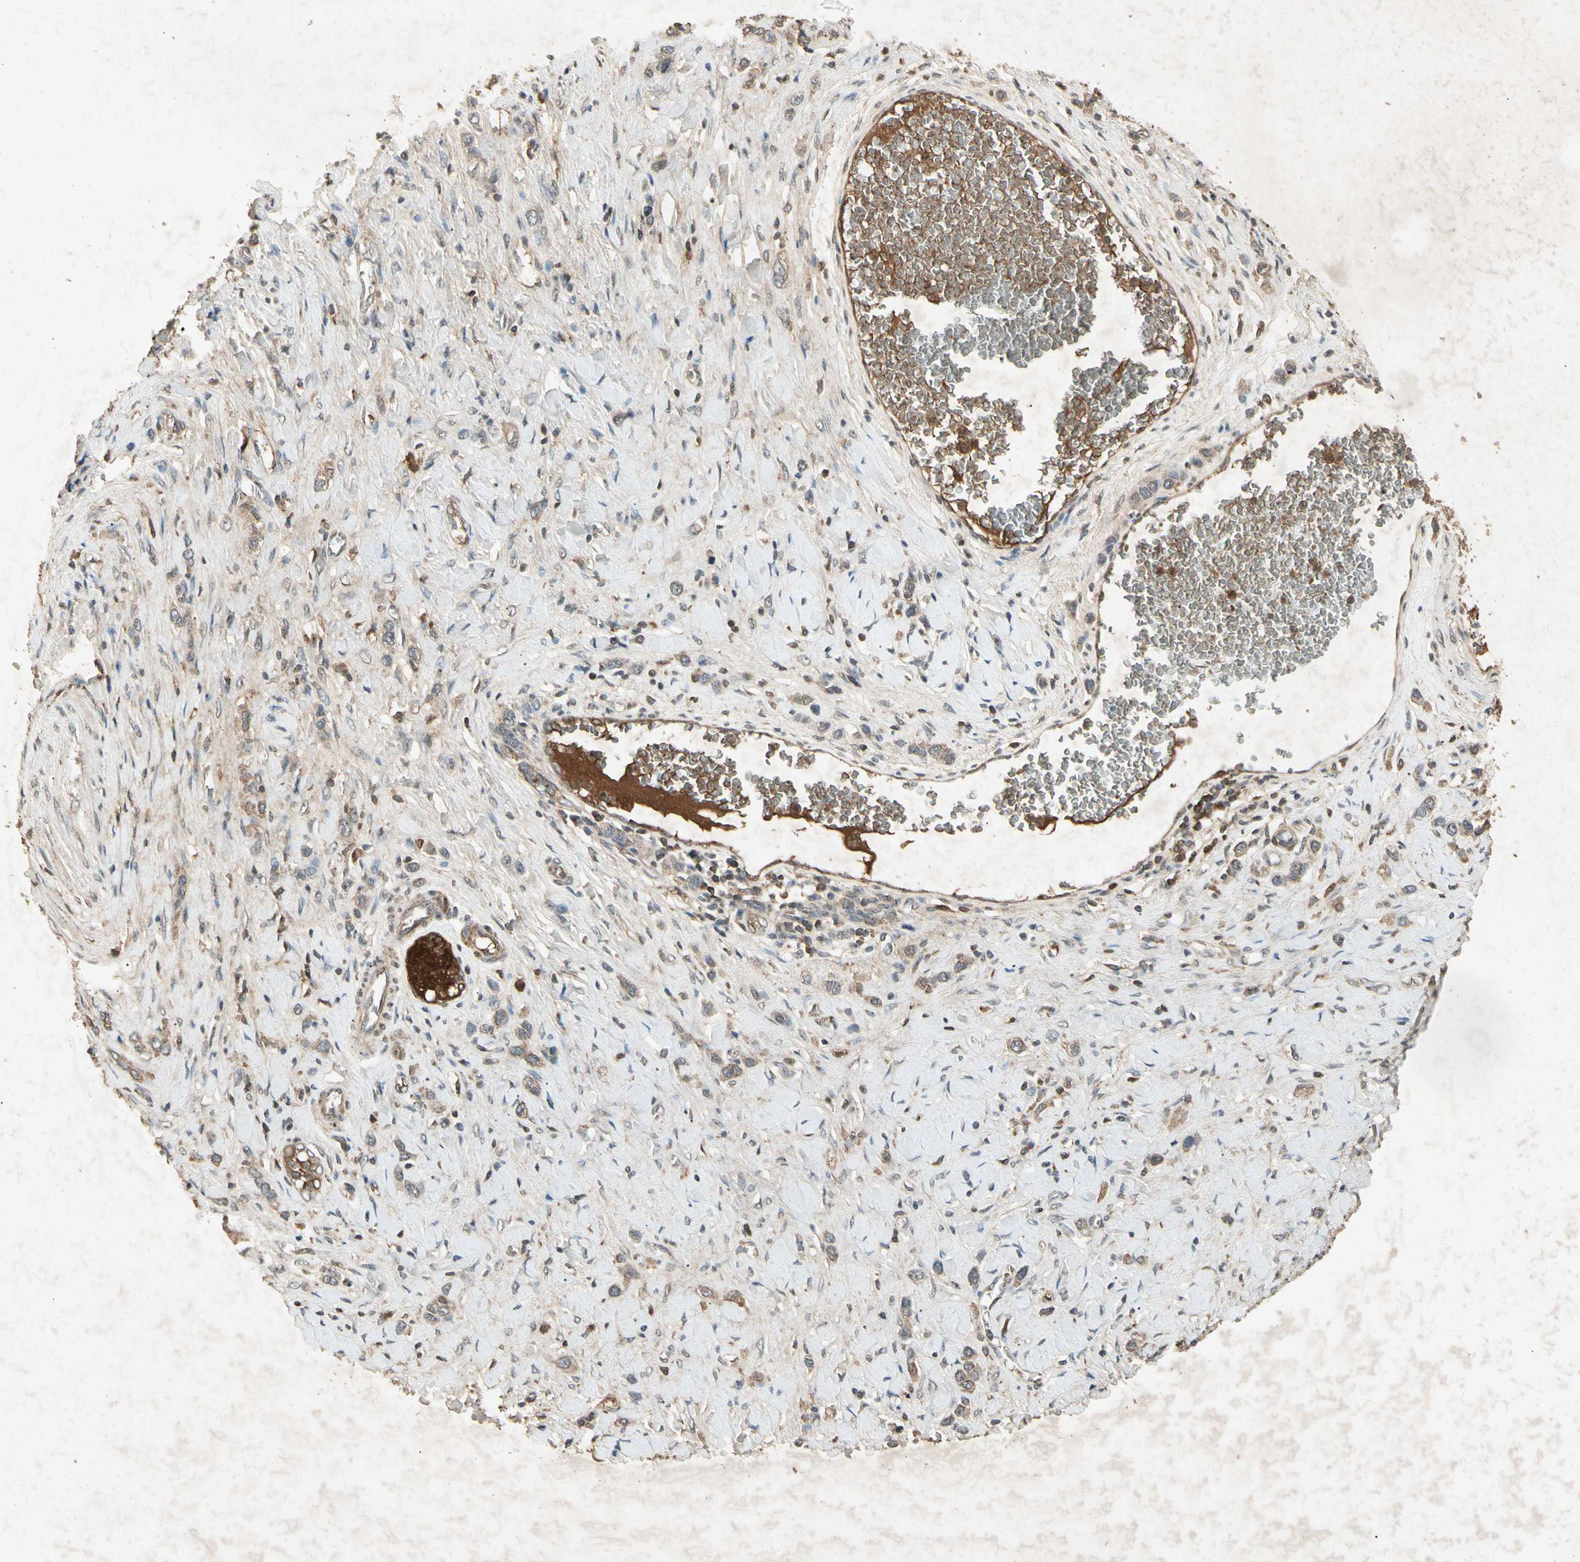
{"staining": {"intensity": "moderate", "quantity": "25%-75%", "location": "cytoplasmic/membranous"}, "tissue": "stomach cancer", "cell_type": "Tumor cells", "image_type": "cancer", "snomed": [{"axis": "morphology", "description": "Normal tissue, NOS"}, {"axis": "morphology", "description": "Adenocarcinoma, NOS"}, {"axis": "topography", "description": "Stomach, upper"}, {"axis": "topography", "description": "Stomach"}], "caption": "Protein staining demonstrates moderate cytoplasmic/membranous staining in about 25%-75% of tumor cells in stomach cancer (adenocarcinoma).", "gene": "CP", "patient": {"sex": "female", "age": 65}}